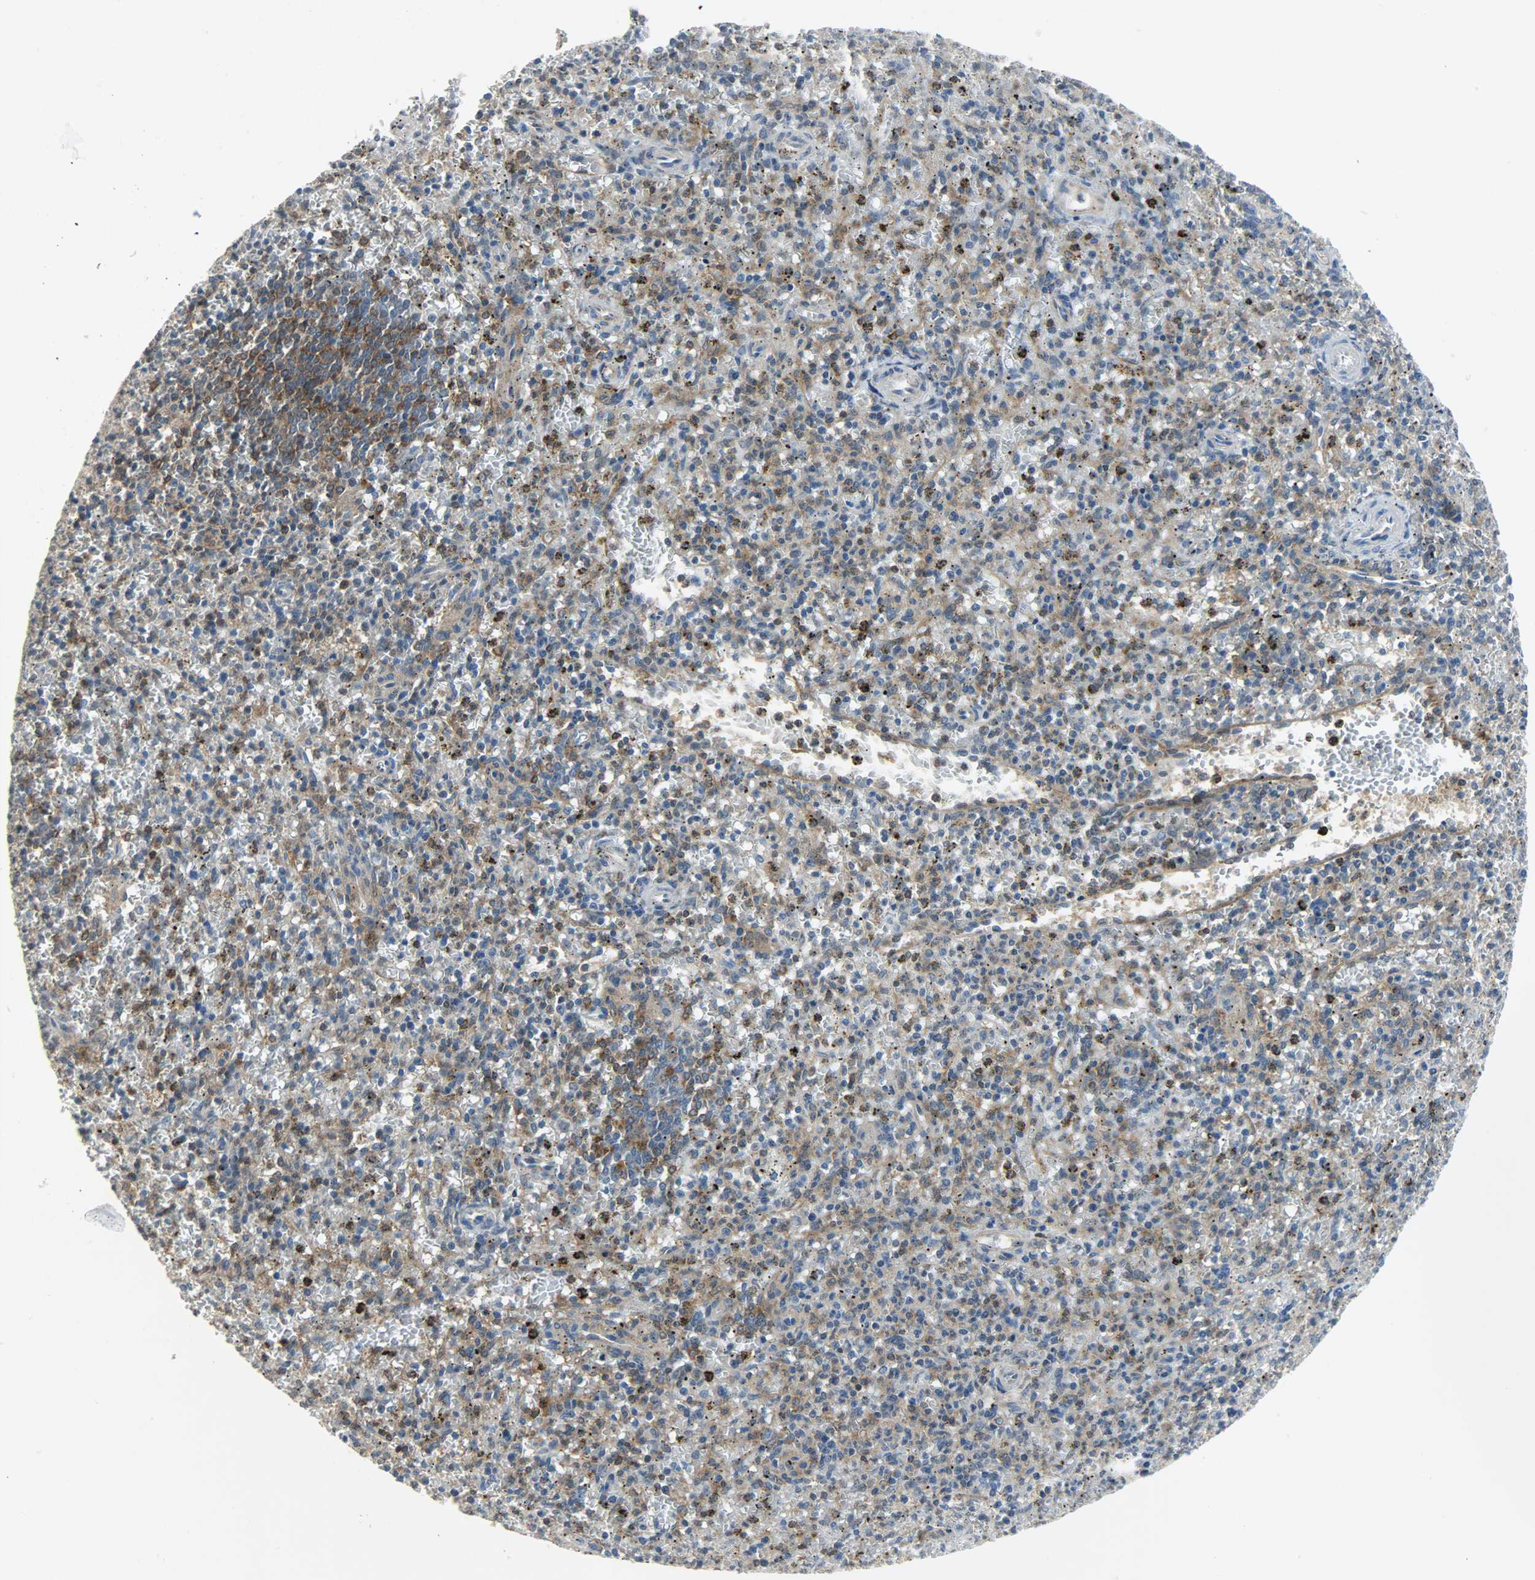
{"staining": {"intensity": "moderate", "quantity": "25%-75%", "location": "cytoplasmic/membranous"}, "tissue": "spleen", "cell_type": "Cells in red pulp", "image_type": "normal", "snomed": [{"axis": "morphology", "description": "Normal tissue, NOS"}, {"axis": "topography", "description": "Spleen"}], "caption": "Immunohistochemistry histopathology image of benign spleen stained for a protein (brown), which reveals medium levels of moderate cytoplasmic/membranous staining in approximately 25%-75% of cells in red pulp.", "gene": "TRIM21", "patient": {"sex": "male", "age": 72}}